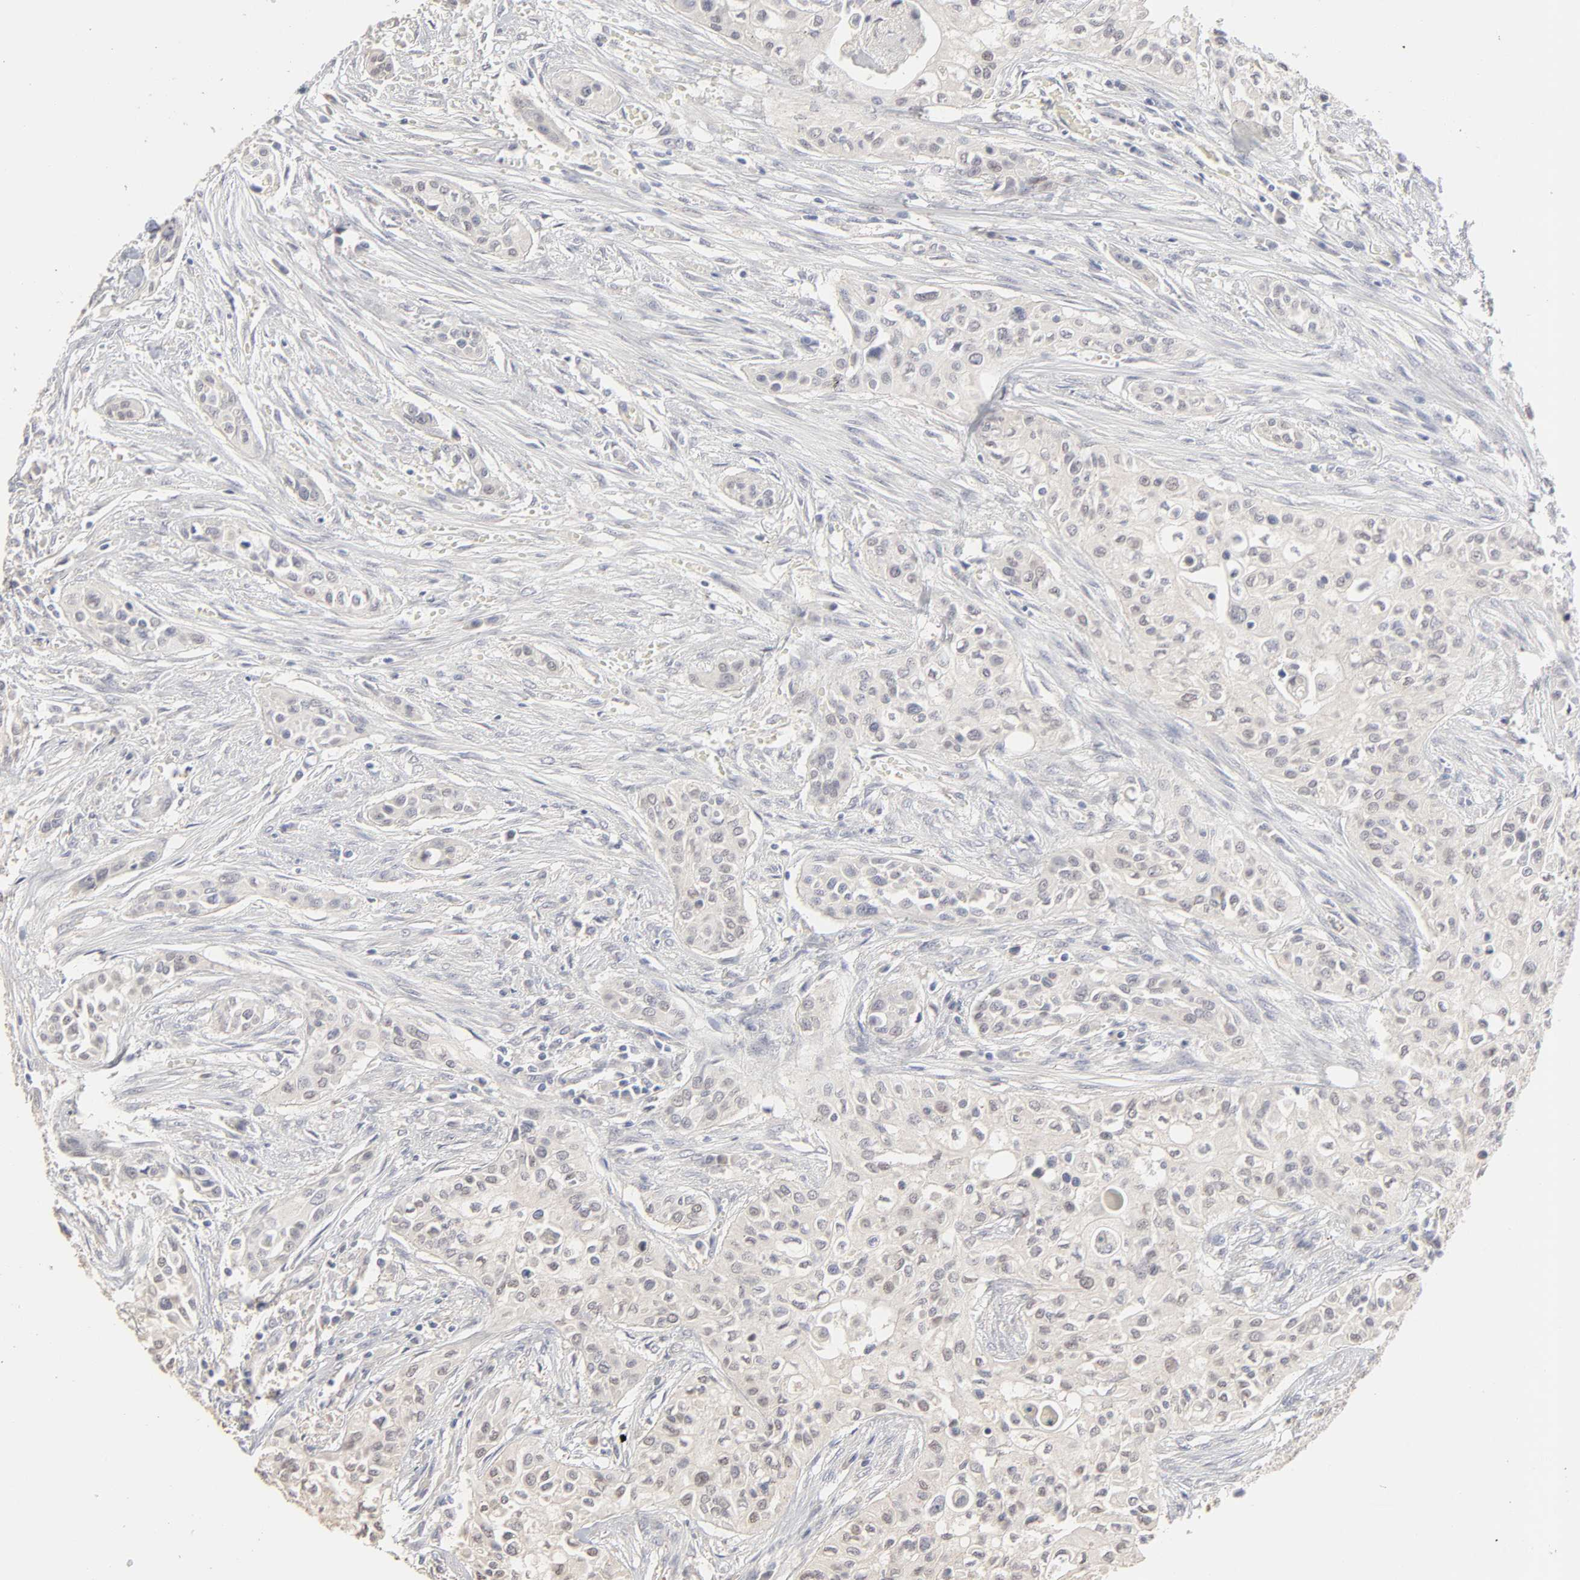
{"staining": {"intensity": "weak", "quantity": ">75%", "location": "cytoplasmic/membranous"}, "tissue": "urothelial cancer", "cell_type": "Tumor cells", "image_type": "cancer", "snomed": [{"axis": "morphology", "description": "Urothelial carcinoma, High grade"}, {"axis": "topography", "description": "Urinary bladder"}], "caption": "This photomicrograph exhibits urothelial carcinoma (high-grade) stained with immunohistochemistry to label a protein in brown. The cytoplasmic/membranous of tumor cells show weak positivity for the protein. Nuclei are counter-stained blue.", "gene": "DNAL4", "patient": {"sex": "male", "age": 74}}